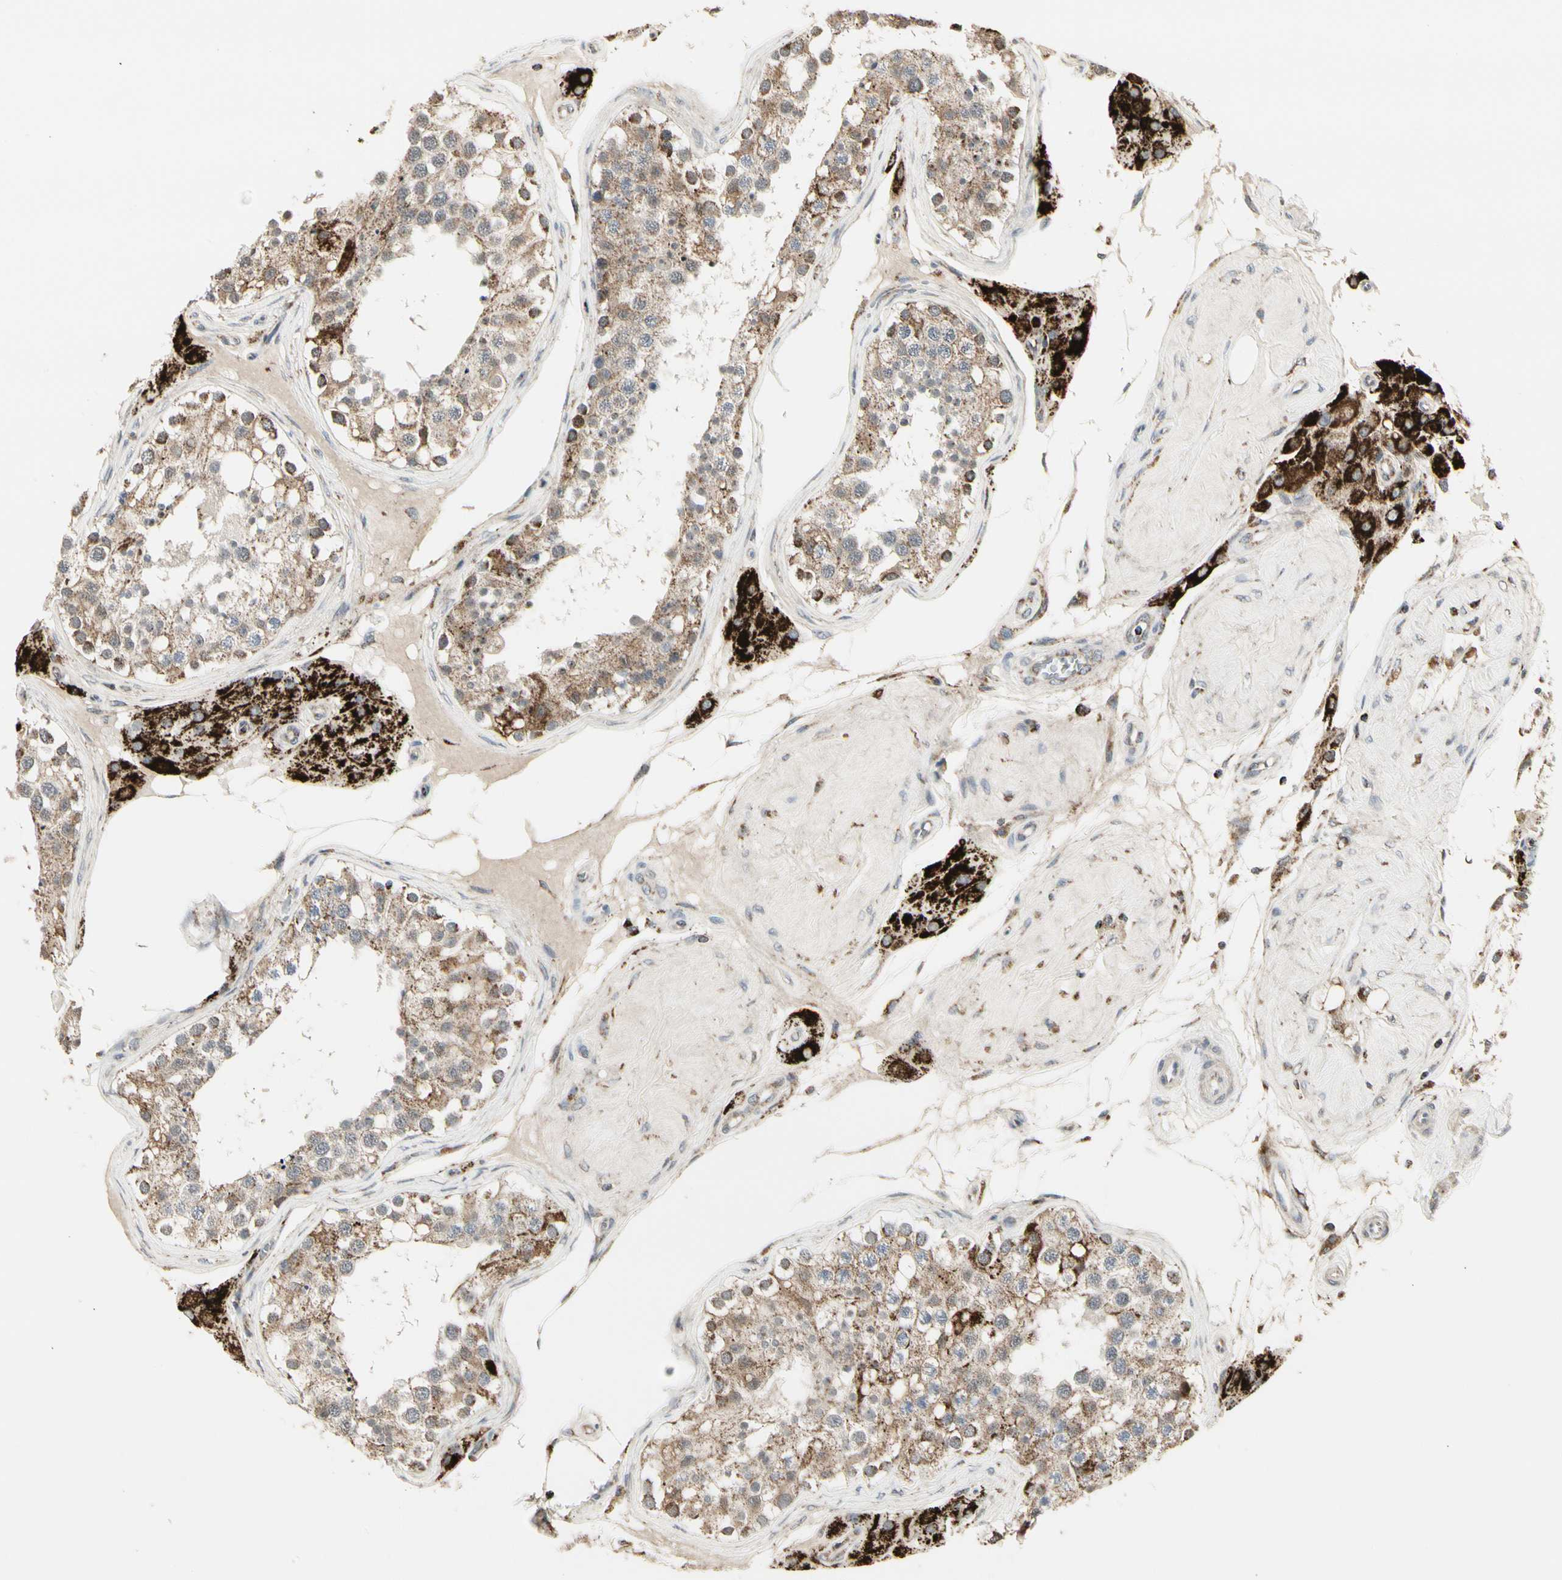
{"staining": {"intensity": "moderate", "quantity": ">75%", "location": "cytoplasmic/membranous"}, "tissue": "testis", "cell_type": "Cells in seminiferous ducts", "image_type": "normal", "snomed": [{"axis": "morphology", "description": "Normal tissue, NOS"}, {"axis": "topography", "description": "Testis"}], "caption": "The micrograph exhibits staining of unremarkable testis, revealing moderate cytoplasmic/membranous protein staining (brown color) within cells in seminiferous ducts.", "gene": "TMEM176A", "patient": {"sex": "male", "age": 68}}